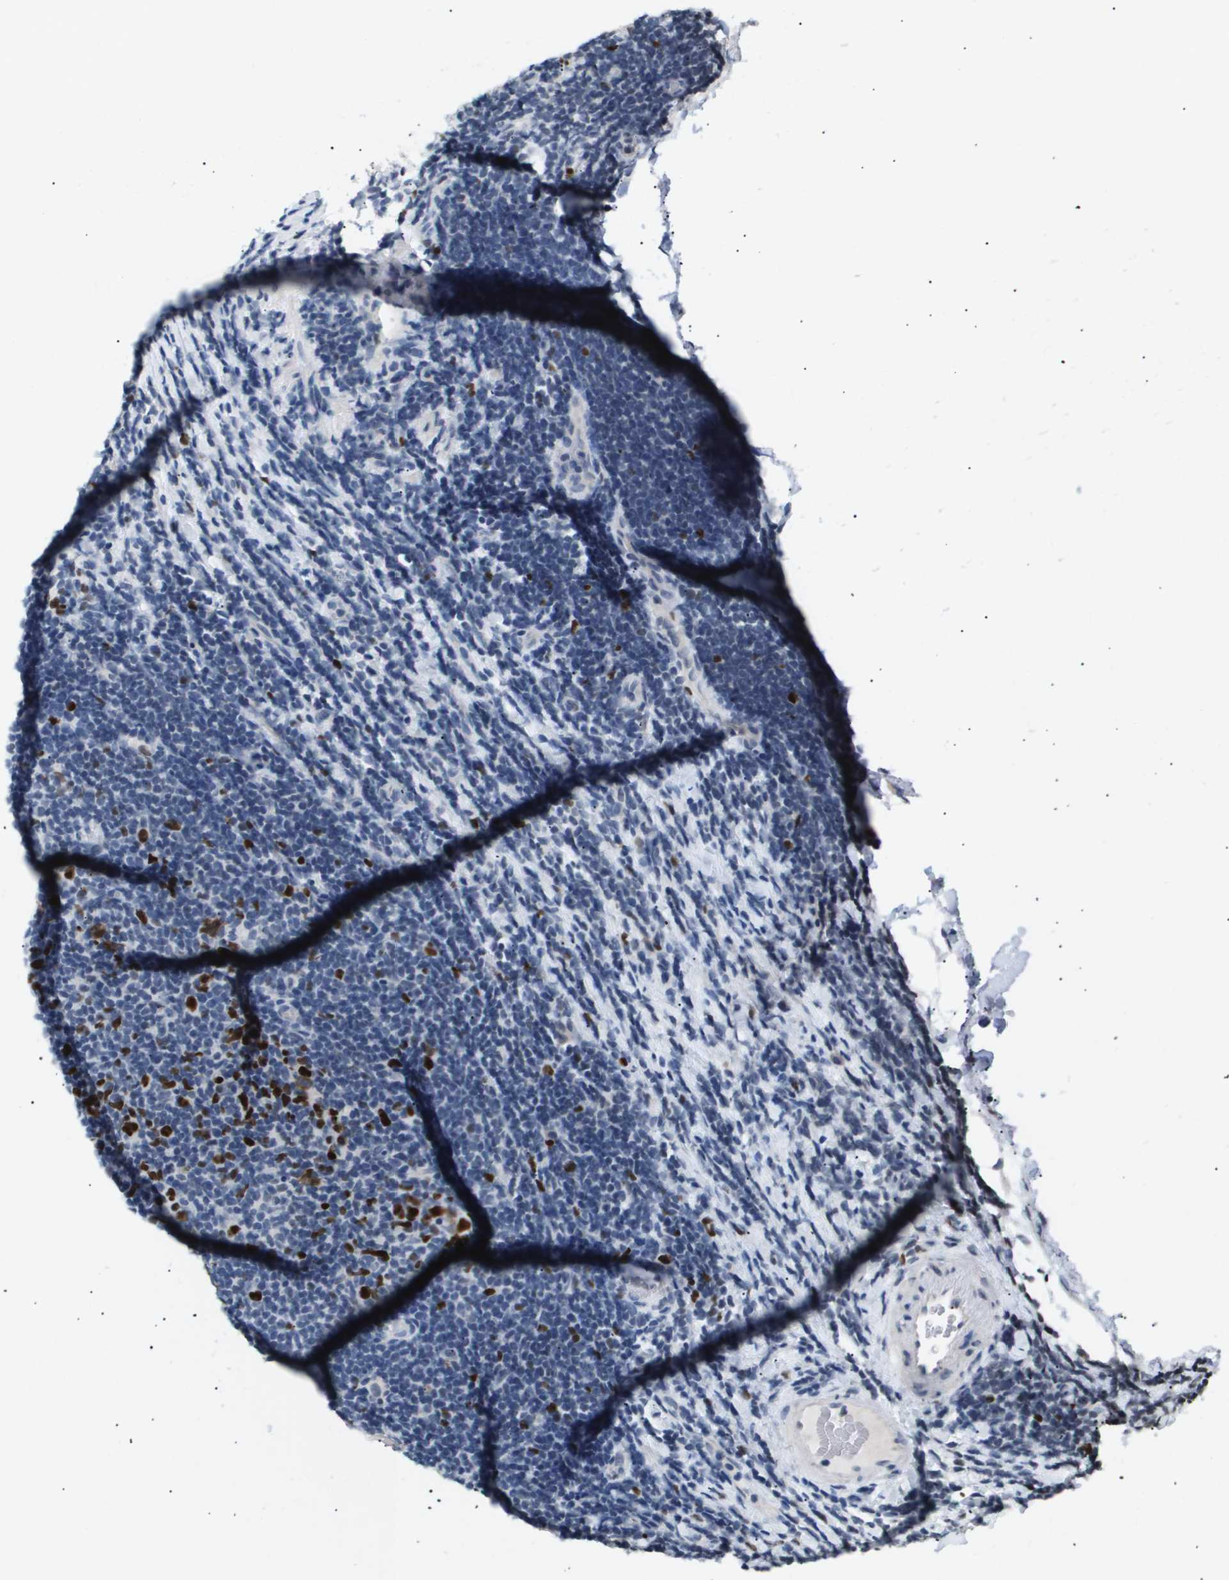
{"staining": {"intensity": "strong", "quantity": "<25%", "location": "nuclear"}, "tissue": "lymphoma", "cell_type": "Tumor cells", "image_type": "cancer", "snomed": [{"axis": "morphology", "description": "Malignant lymphoma, non-Hodgkin's type, Low grade"}, {"axis": "topography", "description": "Lymph node"}], "caption": "Immunohistochemistry image of neoplastic tissue: malignant lymphoma, non-Hodgkin's type (low-grade) stained using immunohistochemistry exhibits medium levels of strong protein expression localized specifically in the nuclear of tumor cells, appearing as a nuclear brown color.", "gene": "ANAPC2", "patient": {"sex": "male", "age": 83}}